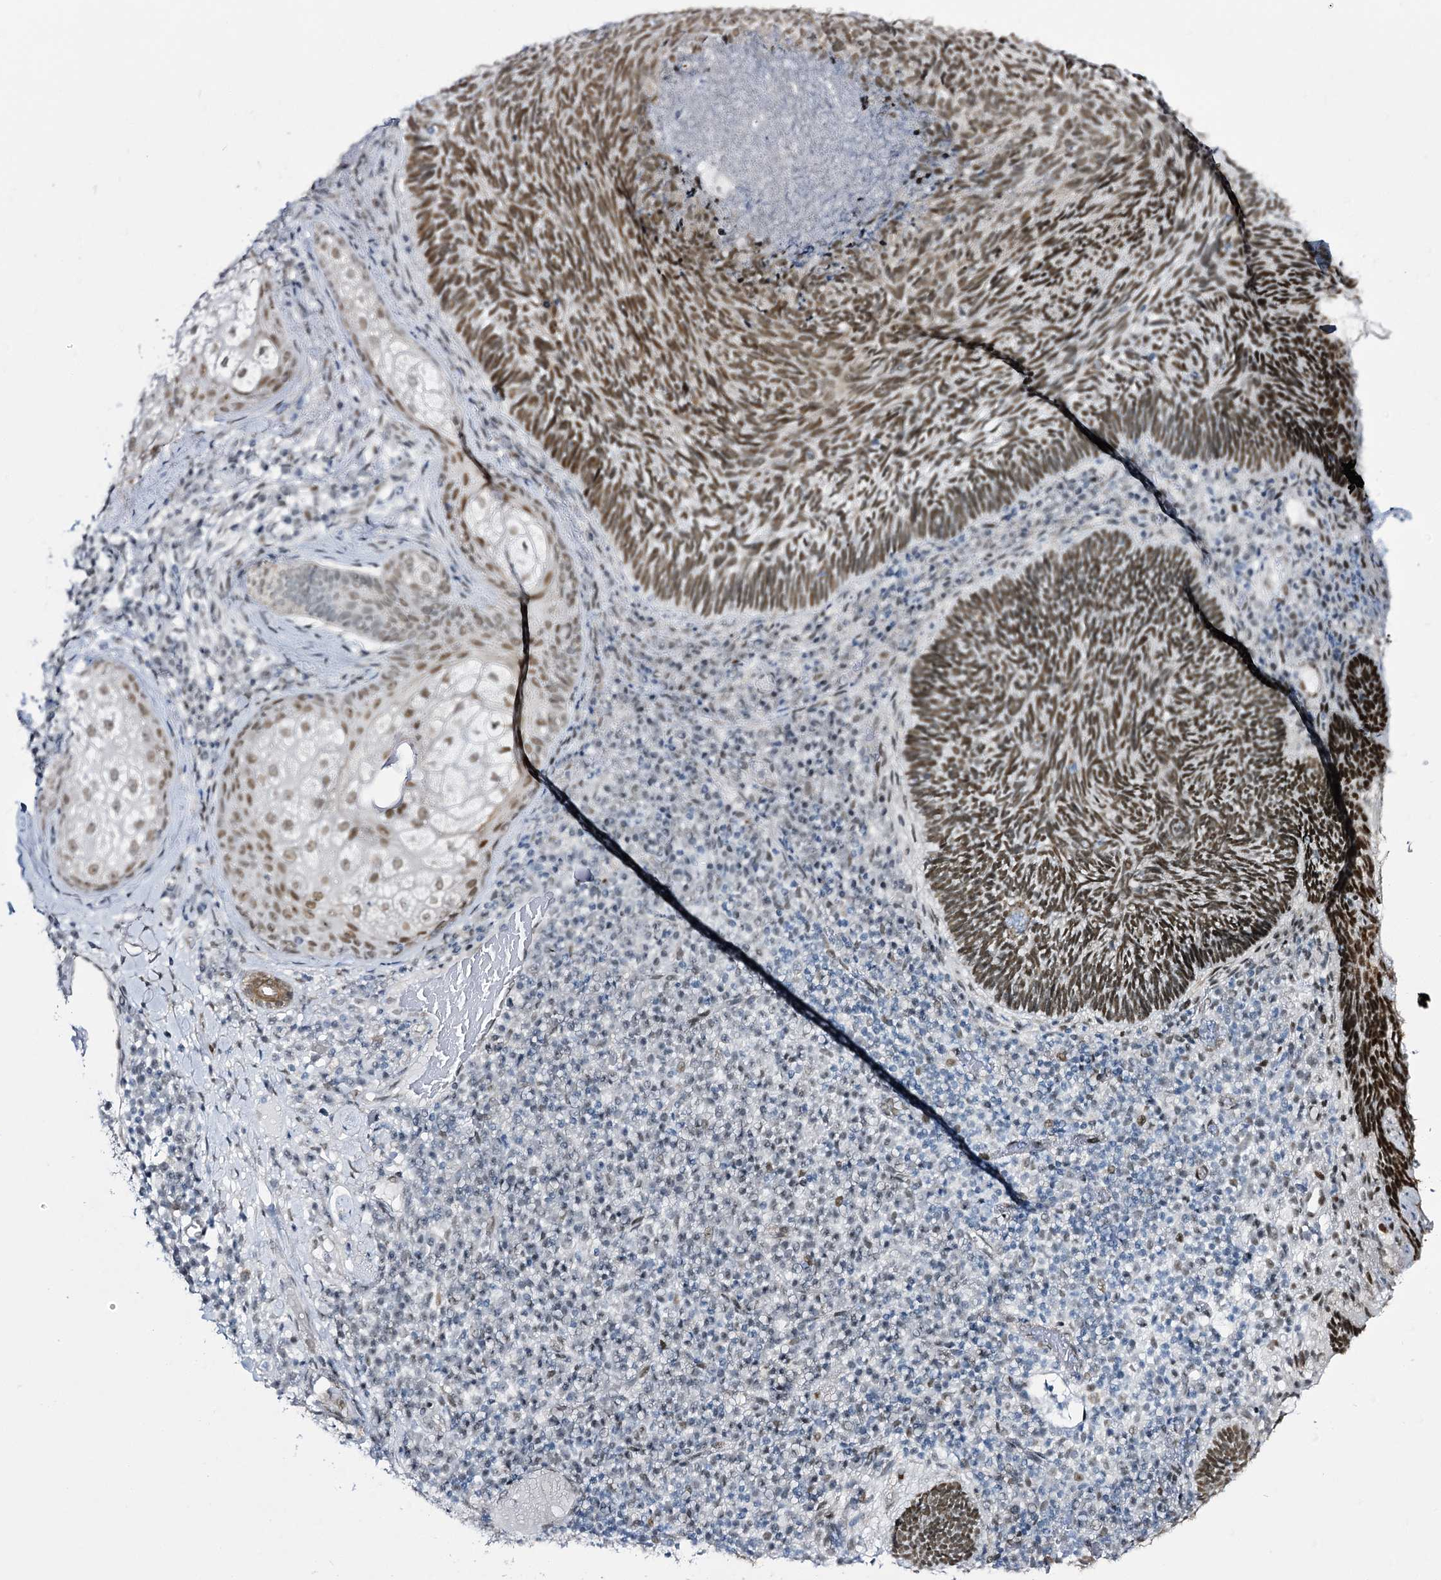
{"staining": {"intensity": "moderate", "quantity": ">75%", "location": "nuclear"}, "tissue": "skin cancer", "cell_type": "Tumor cells", "image_type": "cancer", "snomed": [{"axis": "morphology", "description": "Basal cell carcinoma"}, {"axis": "topography", "description": "Skin"}], "caption": "Skin cancer (basal cell carcinoma) tissue displays moderate nuclear expression in about >75% of tumor cells, visualized by immunohistochemistry. (DAB (3,3'-diaminobenzidine) = brown stain, brightfield microscopy at high magnification).", "gene": "RBM15B", "patient": {"sex": "male", "age": 88}}